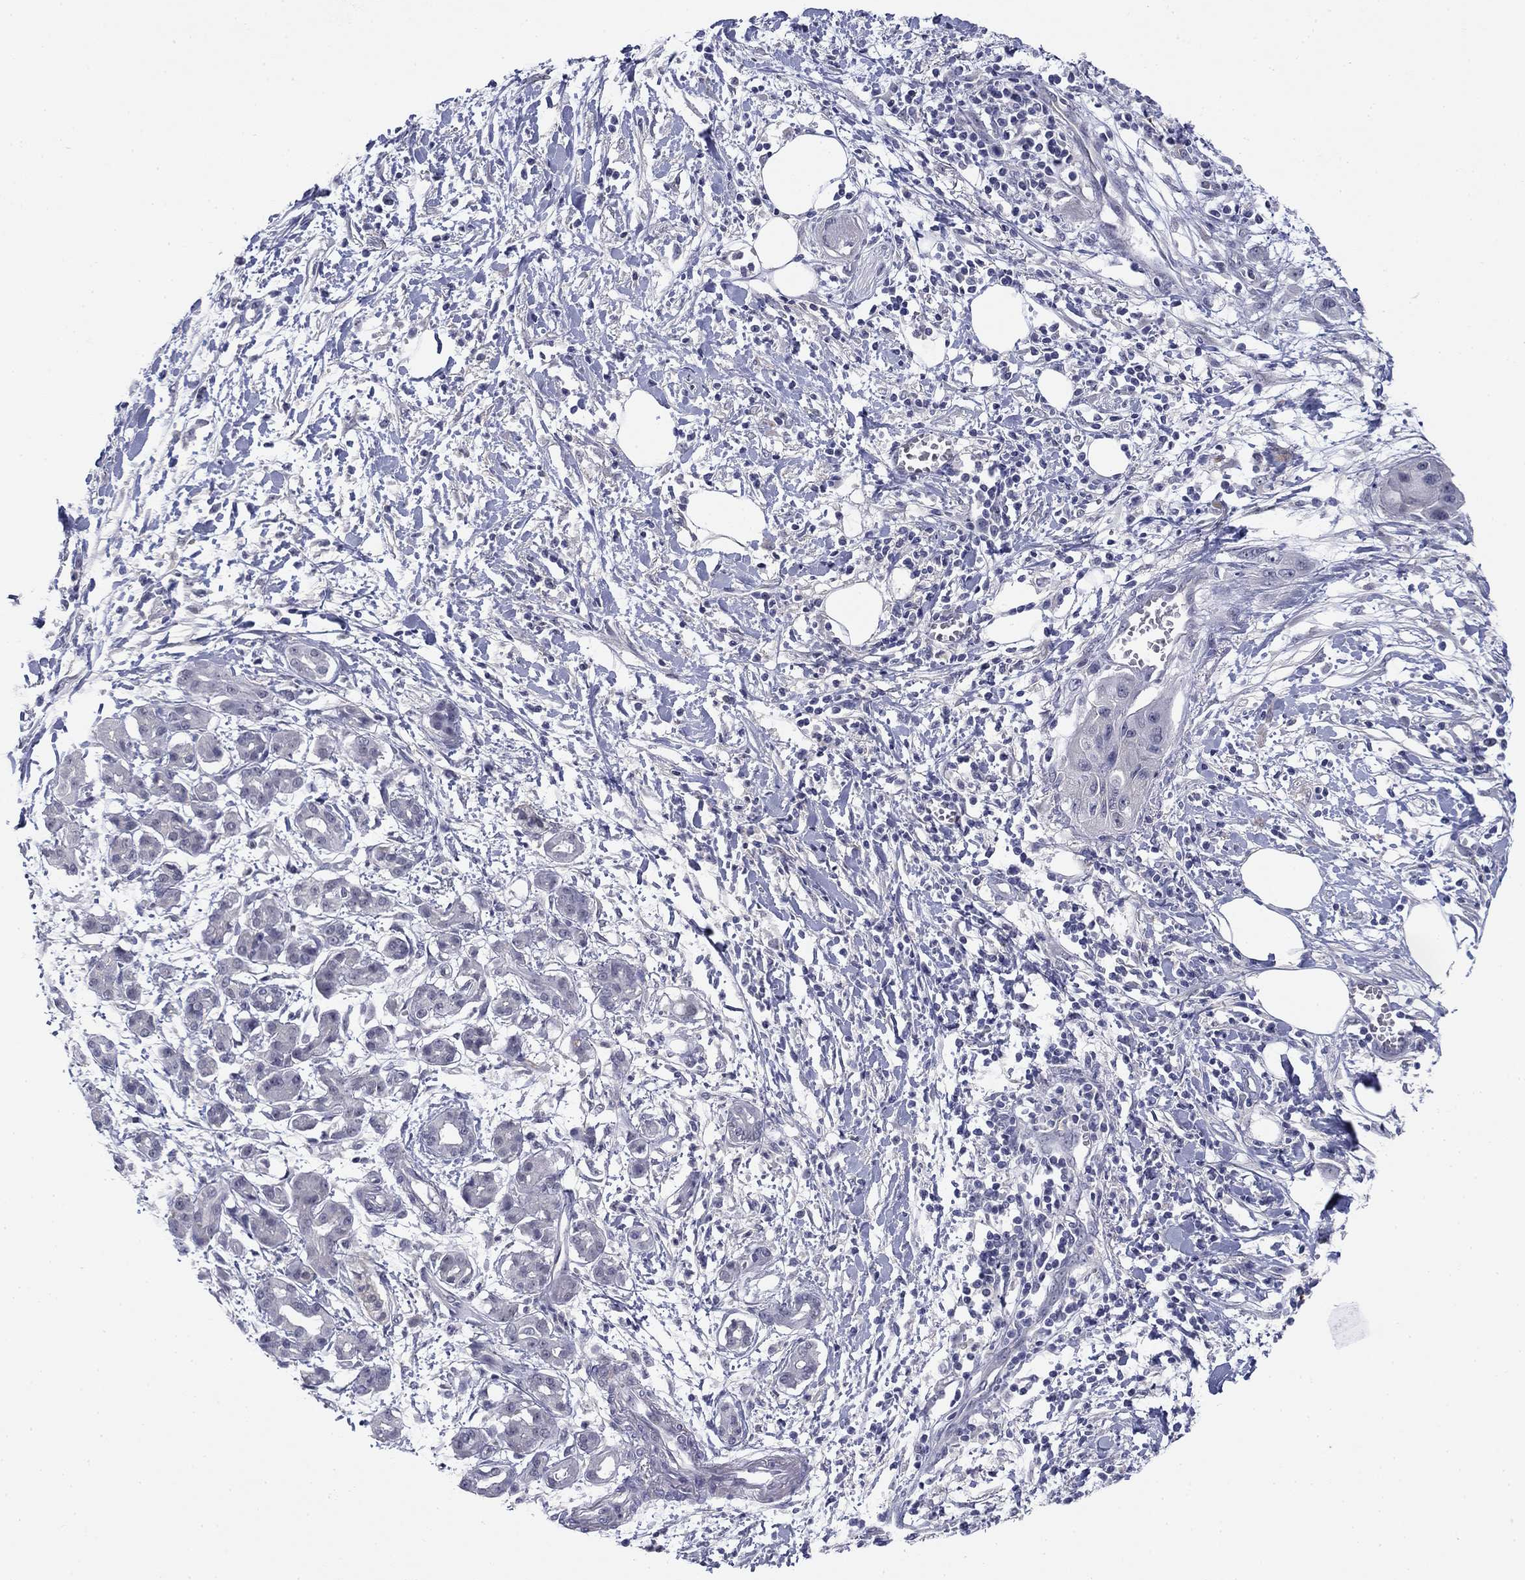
{"staining": {"intensity": "negative", "quantity": "none", "location": "none"}, "tissue": "pancreatic cancer", "cell_type": "Tumor cells", "image_type": "cancer", "snomed": [{"axis": "morphology", "description": "Adenocarcinoma, NOS"}, {"axis": "topography", "description": "Pancreas"}], "caption": "This is a image of IHC staining of pancreatic adenocarcinoma, which shows no positivity in tumor cells. Nuclei are stained in blue.", "gene": "TIGD4", "patient": {"sex": "male", "age": 72}}